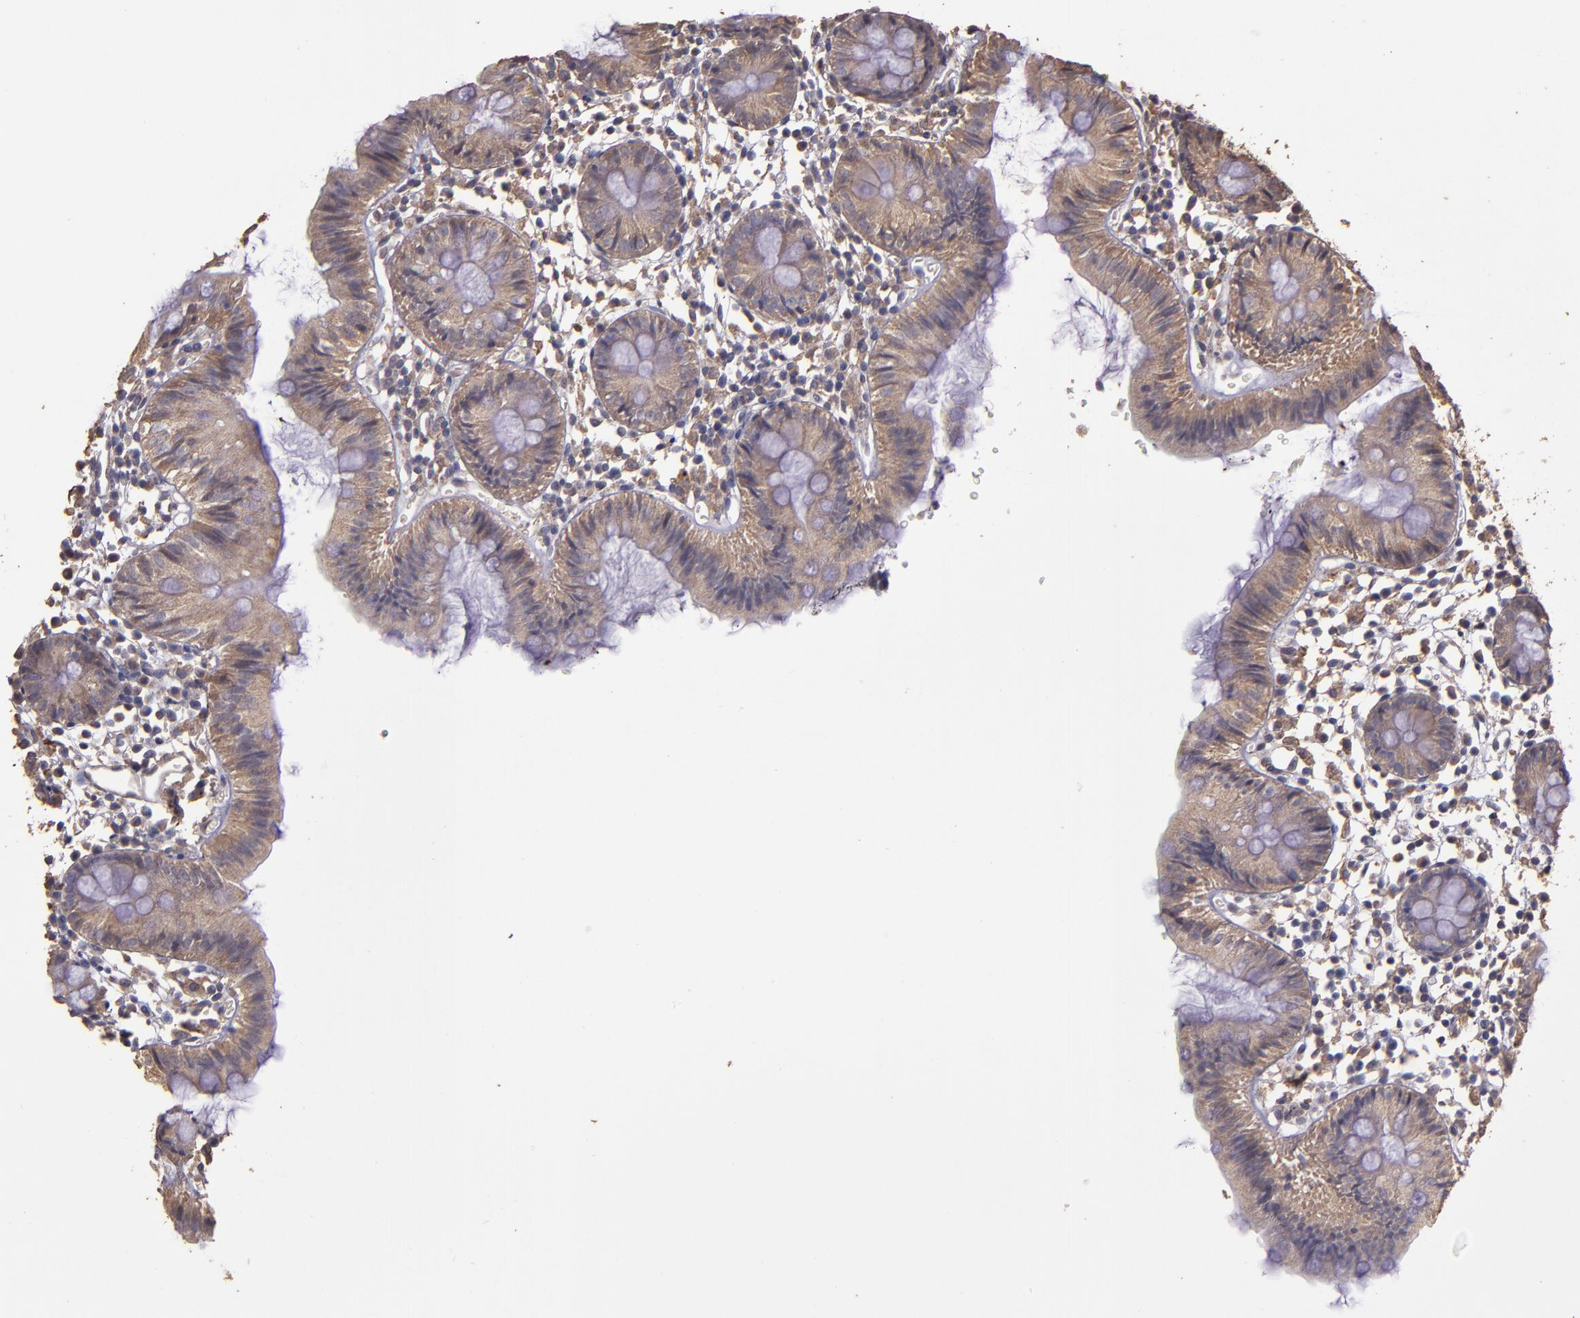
{"staining": {"intensity": "weak", "quantity": ">75%", "location": "cytoplasmic/membranous"}, "tissue": "colon", "cell_type": "Endothelial cells", "image_type": "normal", "snomed": [{"axis": "morphology", "description": "Normal tissue, NOS"}, {"axis": "topography", "description": "Colon"}], "caption": "Protein expression analysis of normal human colon reveals weak cytoplasmic/membranous expression in approximately >75% of endothelial cells. (IHC, brightfield microscopy, high magnification).", "gene": "HECTD1", "patient": {"sex": "male", "age": 14}}